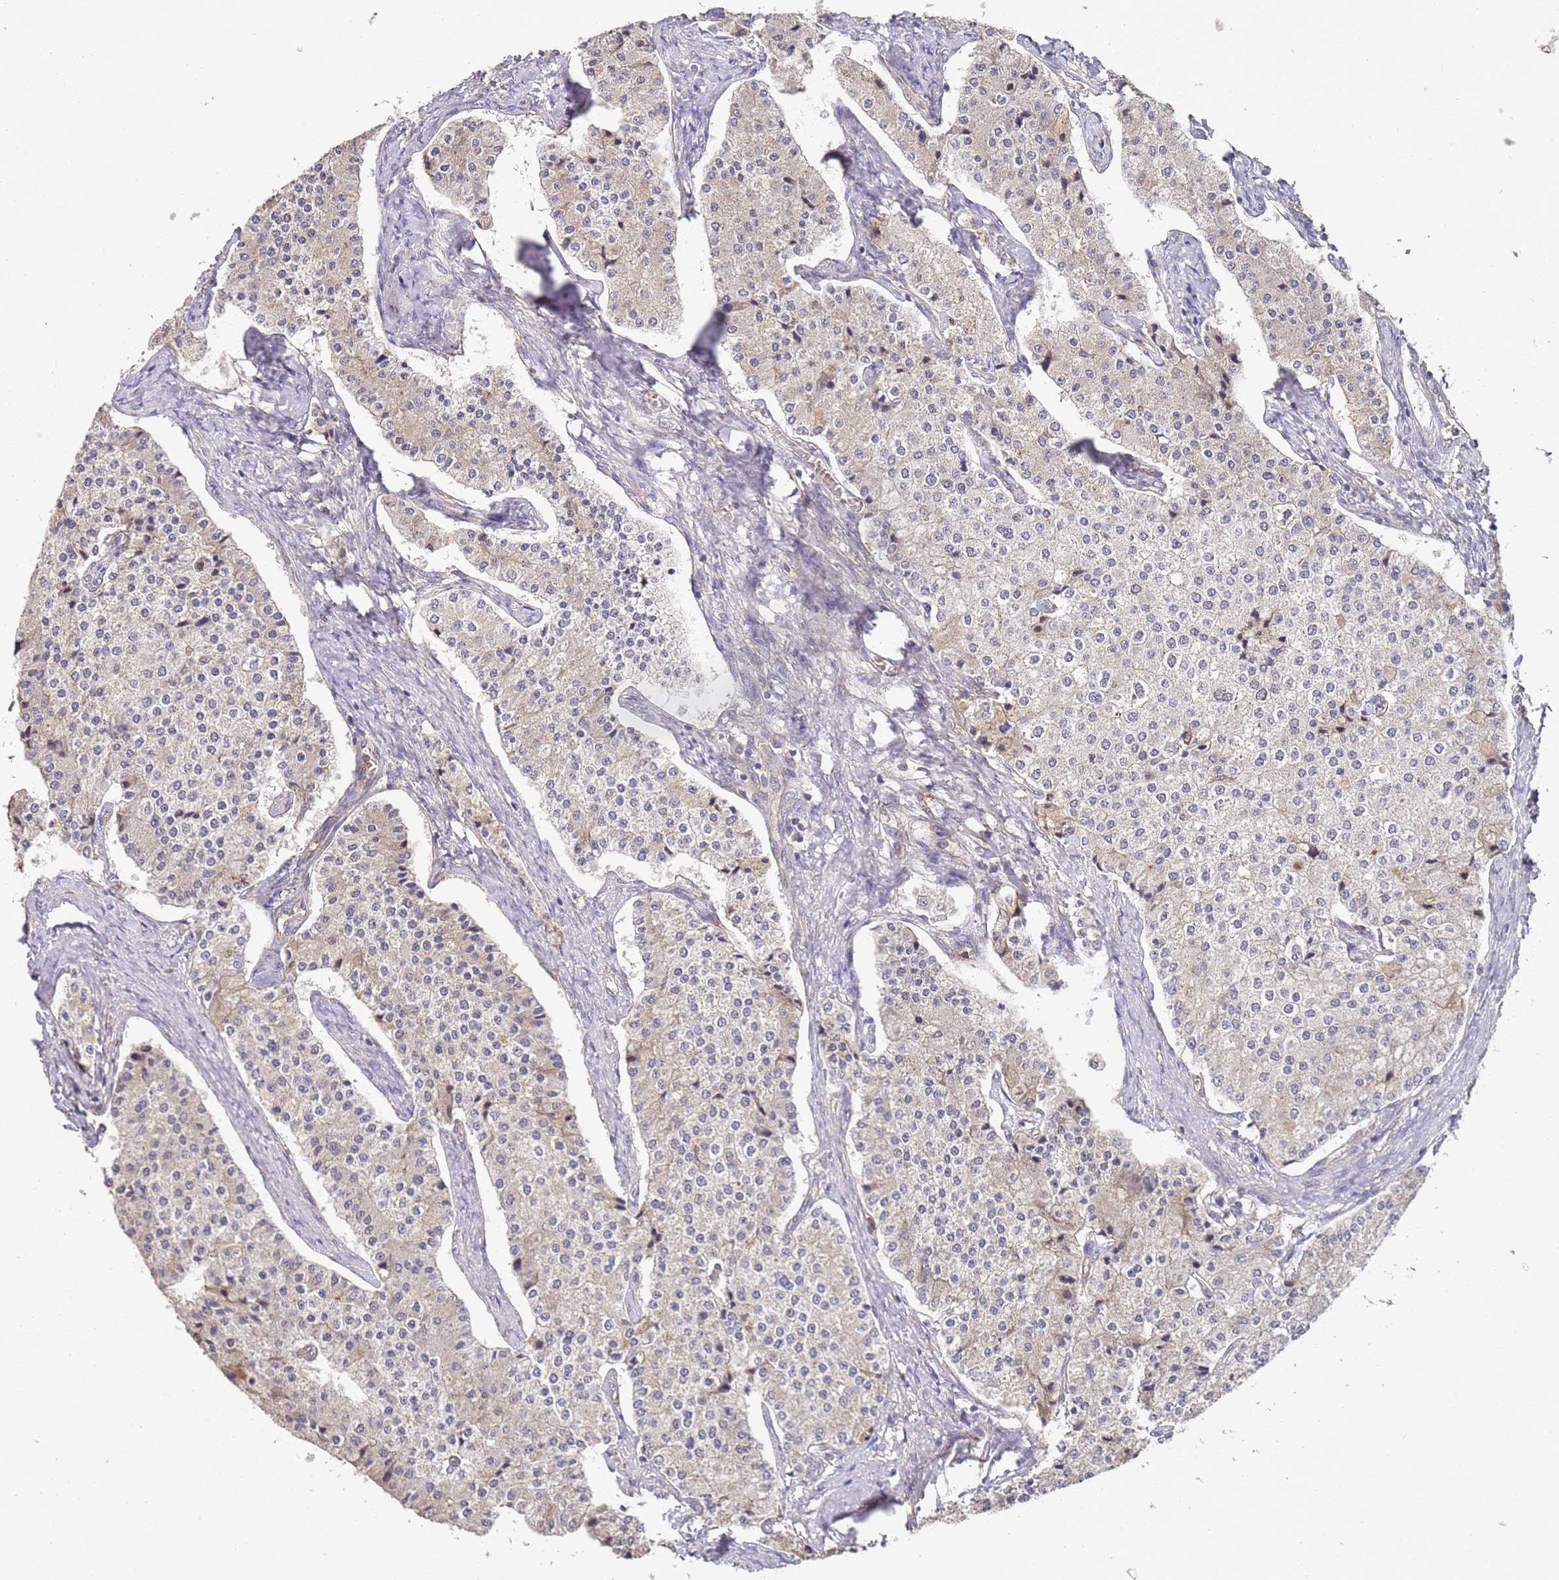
{"staining": {"intensity": "weak", "quantity": "<25%", "location": "cytoplasmic/membranous"}, "tissue": "carcinoid", "cell_type": "Tumor cells", "image_type": "cancer", "snomed": [{"axis": "morphology", "description": "Carcinoid, malignant, NOS"}, {"axis": "topography", "description": "Colon"}], "caption": "Tumor cells are negative for protein expression in human carcinoid.", "gene": "ABCB6", "patient": {"sex": "female", "age": 52}}